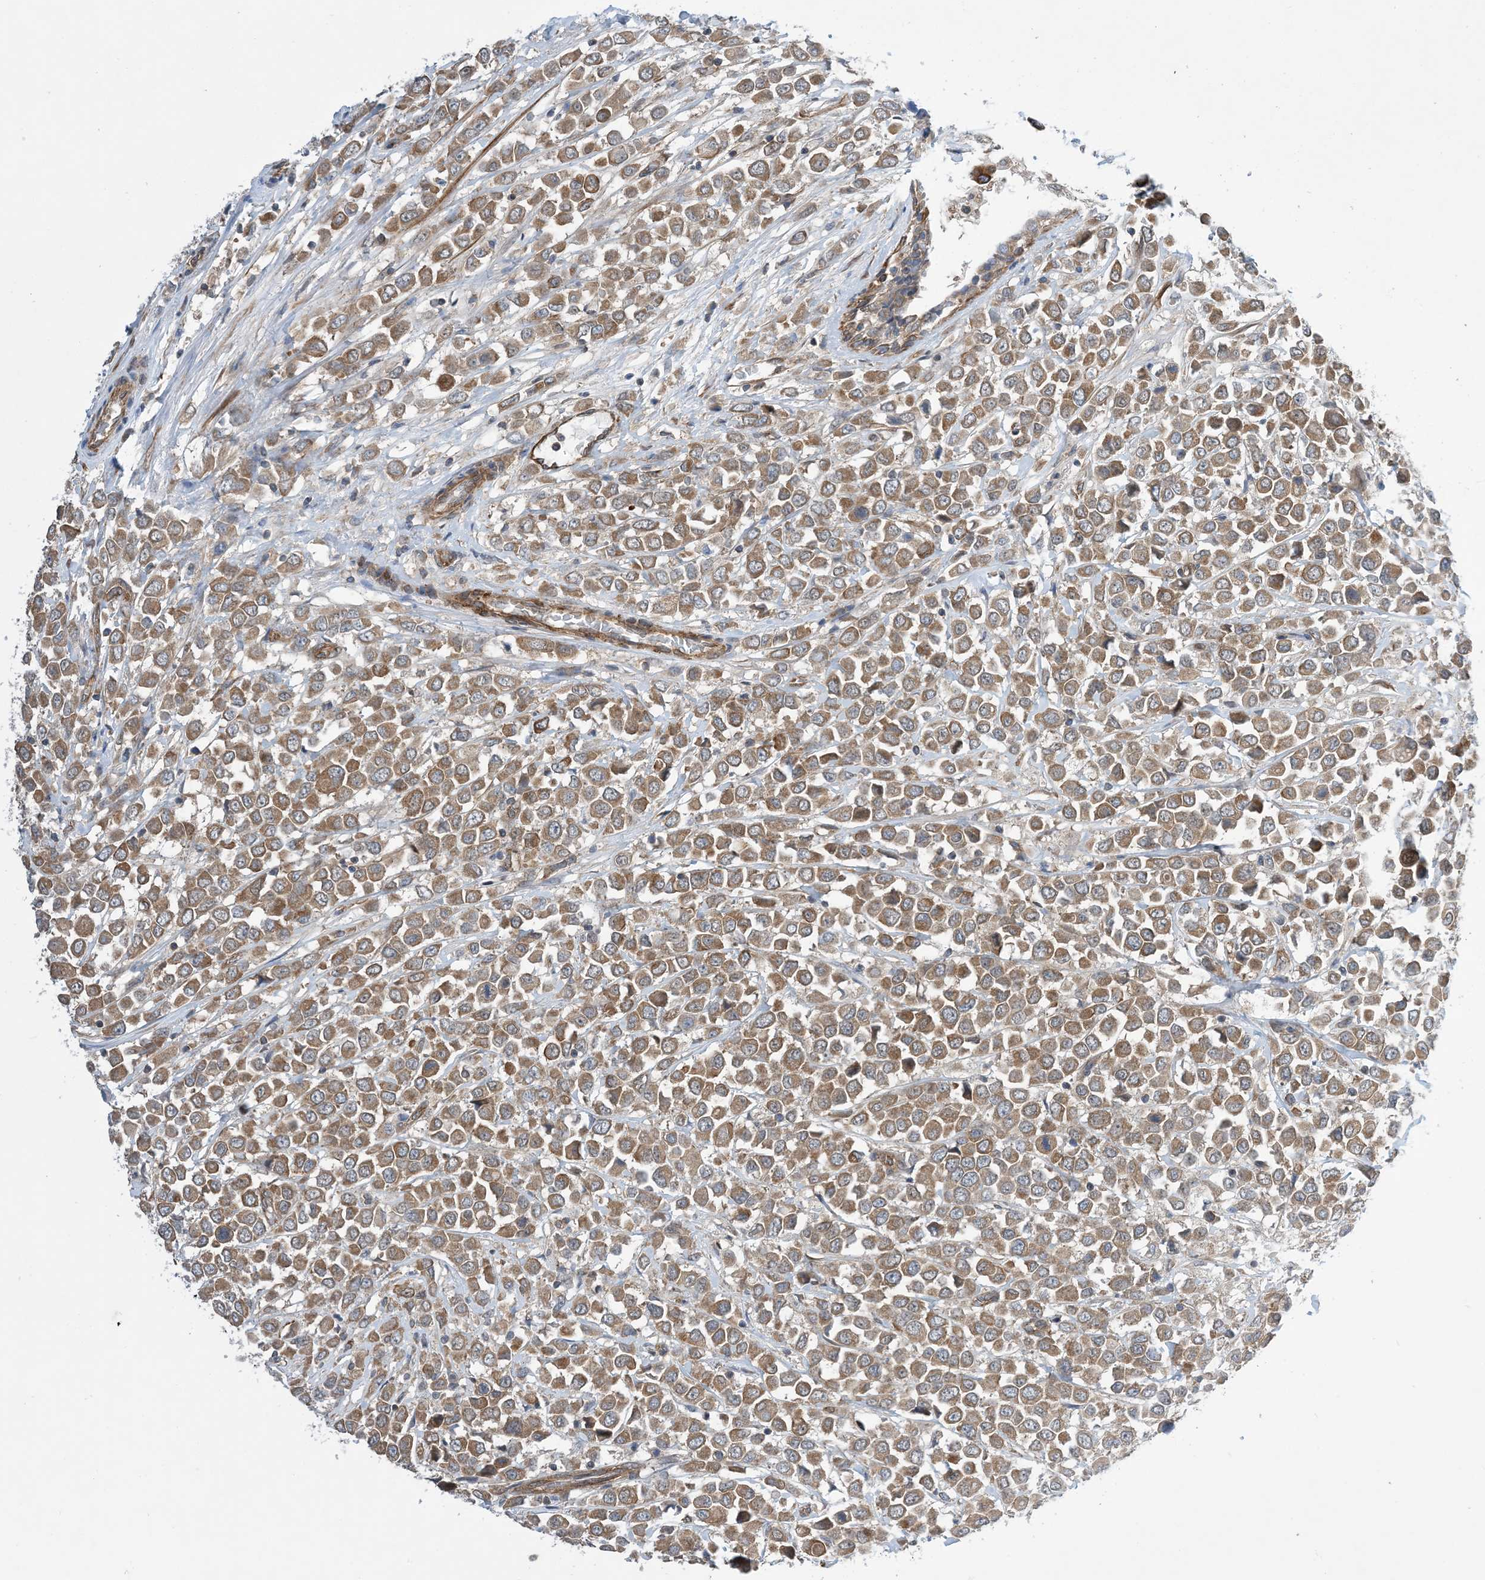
{"staining": {"intensity": "moderate", "quantity": ">75%", "location": "cytoplasmic/membranous"}, "tissue": "breast cancer", "cell_type": "Tumor cells", "image_type": "cancer", "snomed": [{"axis": "morphology", "description": "Duct carcinoma"}, {"axis": "topography", "description": "Breast"}], "caption": "Infiltrating ductal carcinoma (breast) stained with a protein marker displays moderate staining in tumor cells.", "gene": "EHBP1", "patient": {"sex": "female", "age": 61}}